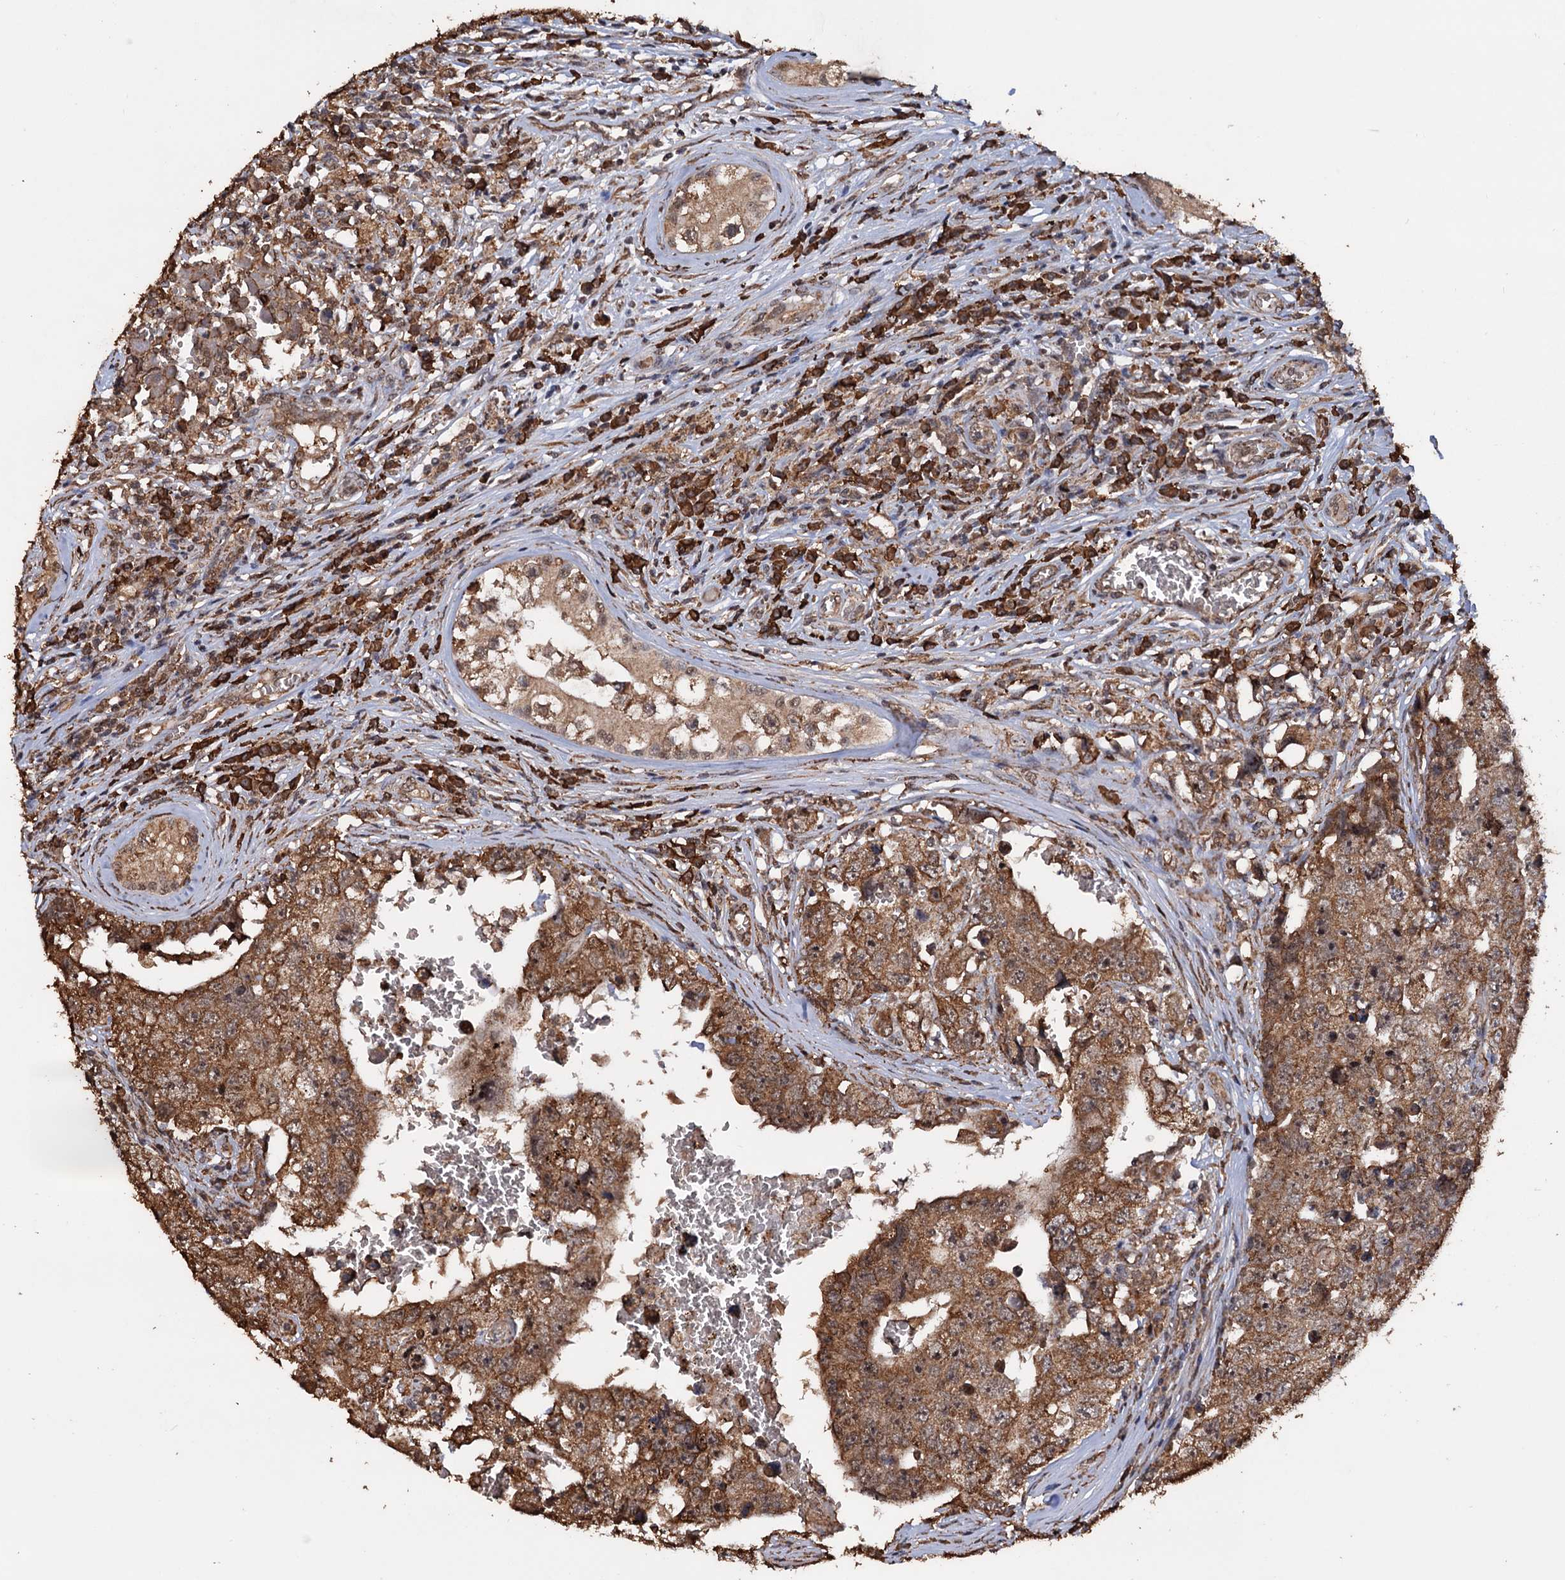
{"staining": {"intensity": "moderate", "quantity": ">75%", "location": "cytoplasmic/membranous"}, "tissue": "testis cancer", "cell_type": "Tumor cells", "image_type": "cancer", "snomed": [{"axis": "morphology", "description": "Carcinoma, Embryonal, NOS"}, {"axis": "topography", "description": "Testis"}], "caption": "Protein staining shows moderate cytoplasmic/membranous positivity in about >75% of tumor cells in testis cancer (embryonal carcinoma). (DAB IHC, brown staining for protein, blue staining for nuclei).", "gene": "TBC1D12", "patient": {"sex": "male", "age": 17}}